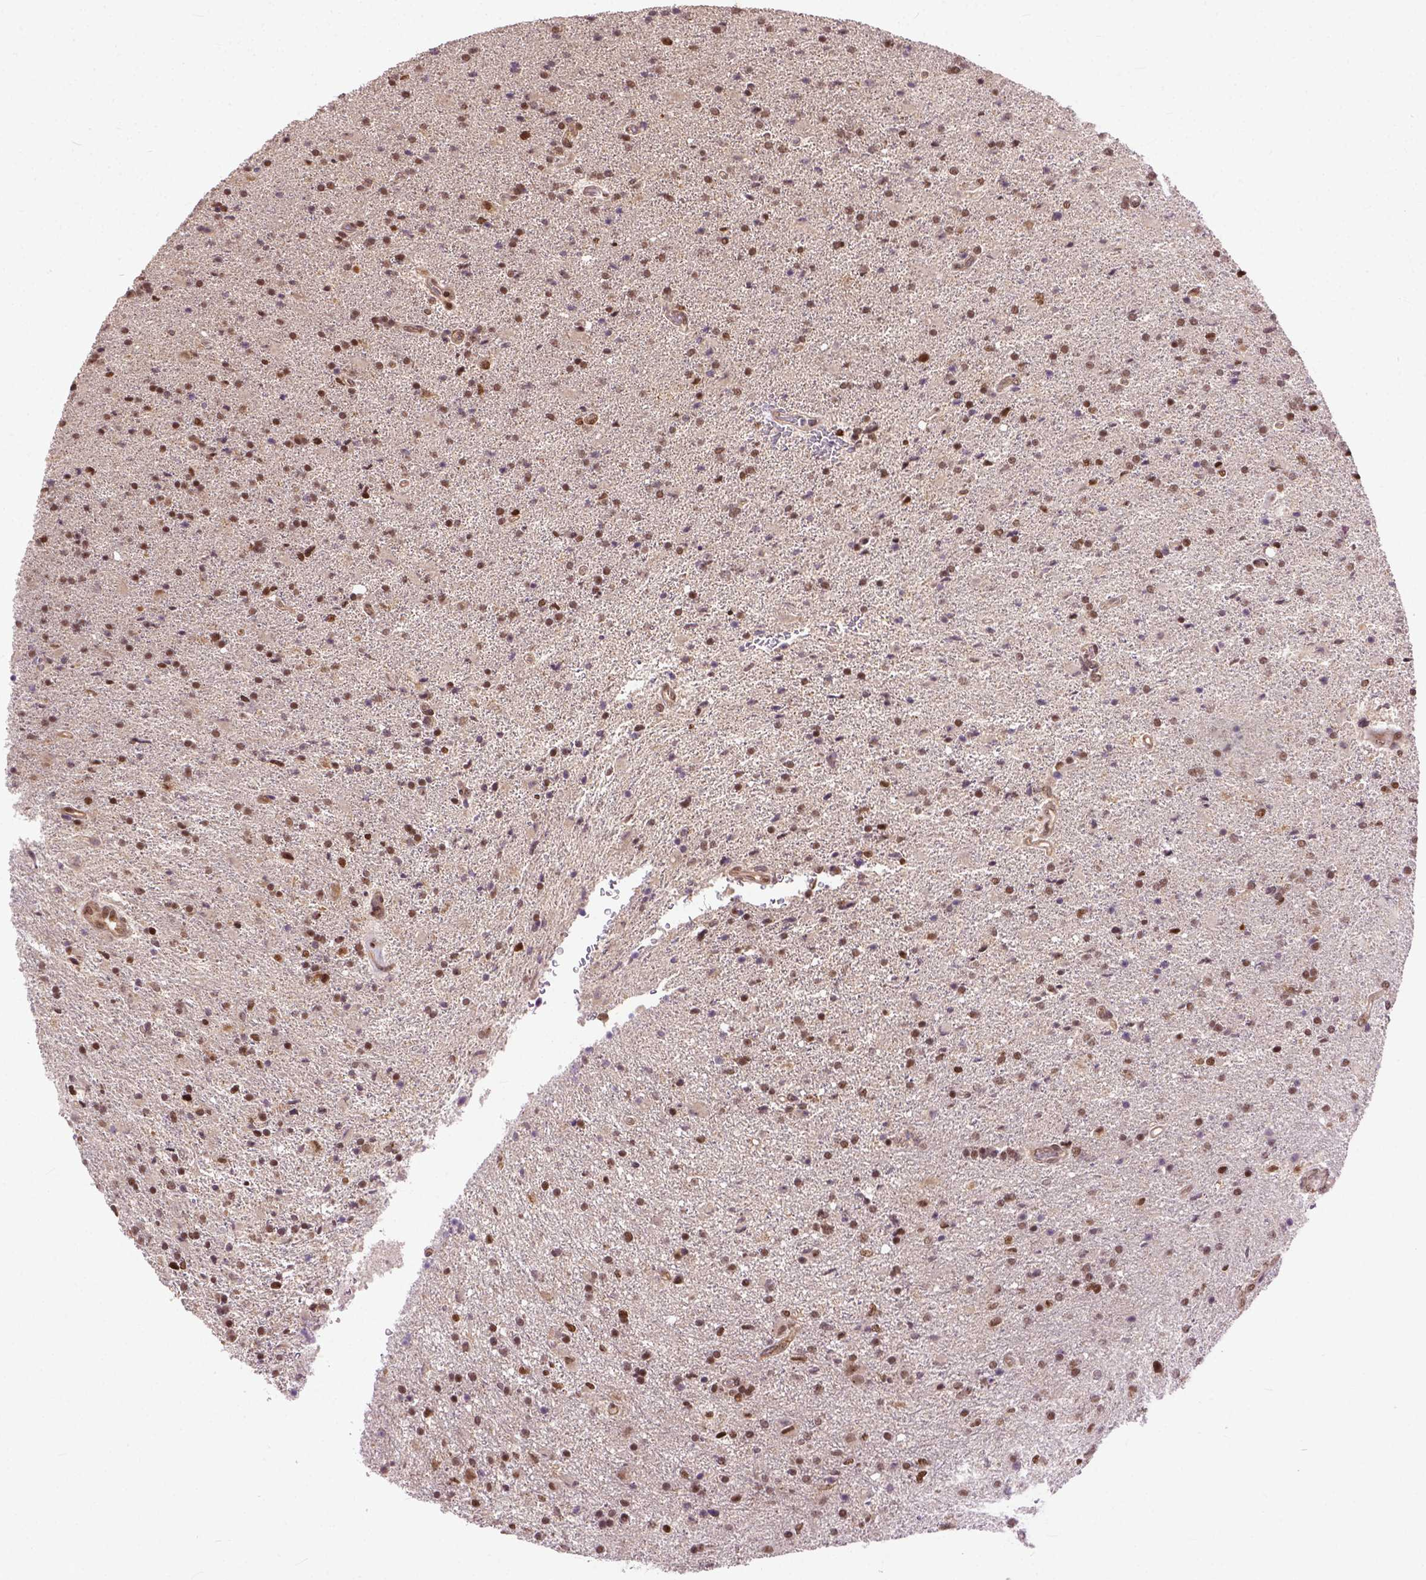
{"staining": {"intensity": "strong", "quantity": ">75%", "location": "nuclear"}, "tissue": "glioma", "cell_type": "Tumor cells", "image_type": "cancer", "snomed": [{"axis": "morphology", "description": "Glioma, malignant, High grade"}, {"axis": "topography", "description": "Cerebral cortex"}], "caption": "Brown immunohistochemical staining in high-grade glioma (malignant) displays strong nuclear expression in about >75% of tumor cells.", "gene": "ZNF630", "patient": {"sex": "male", "age": 70}}